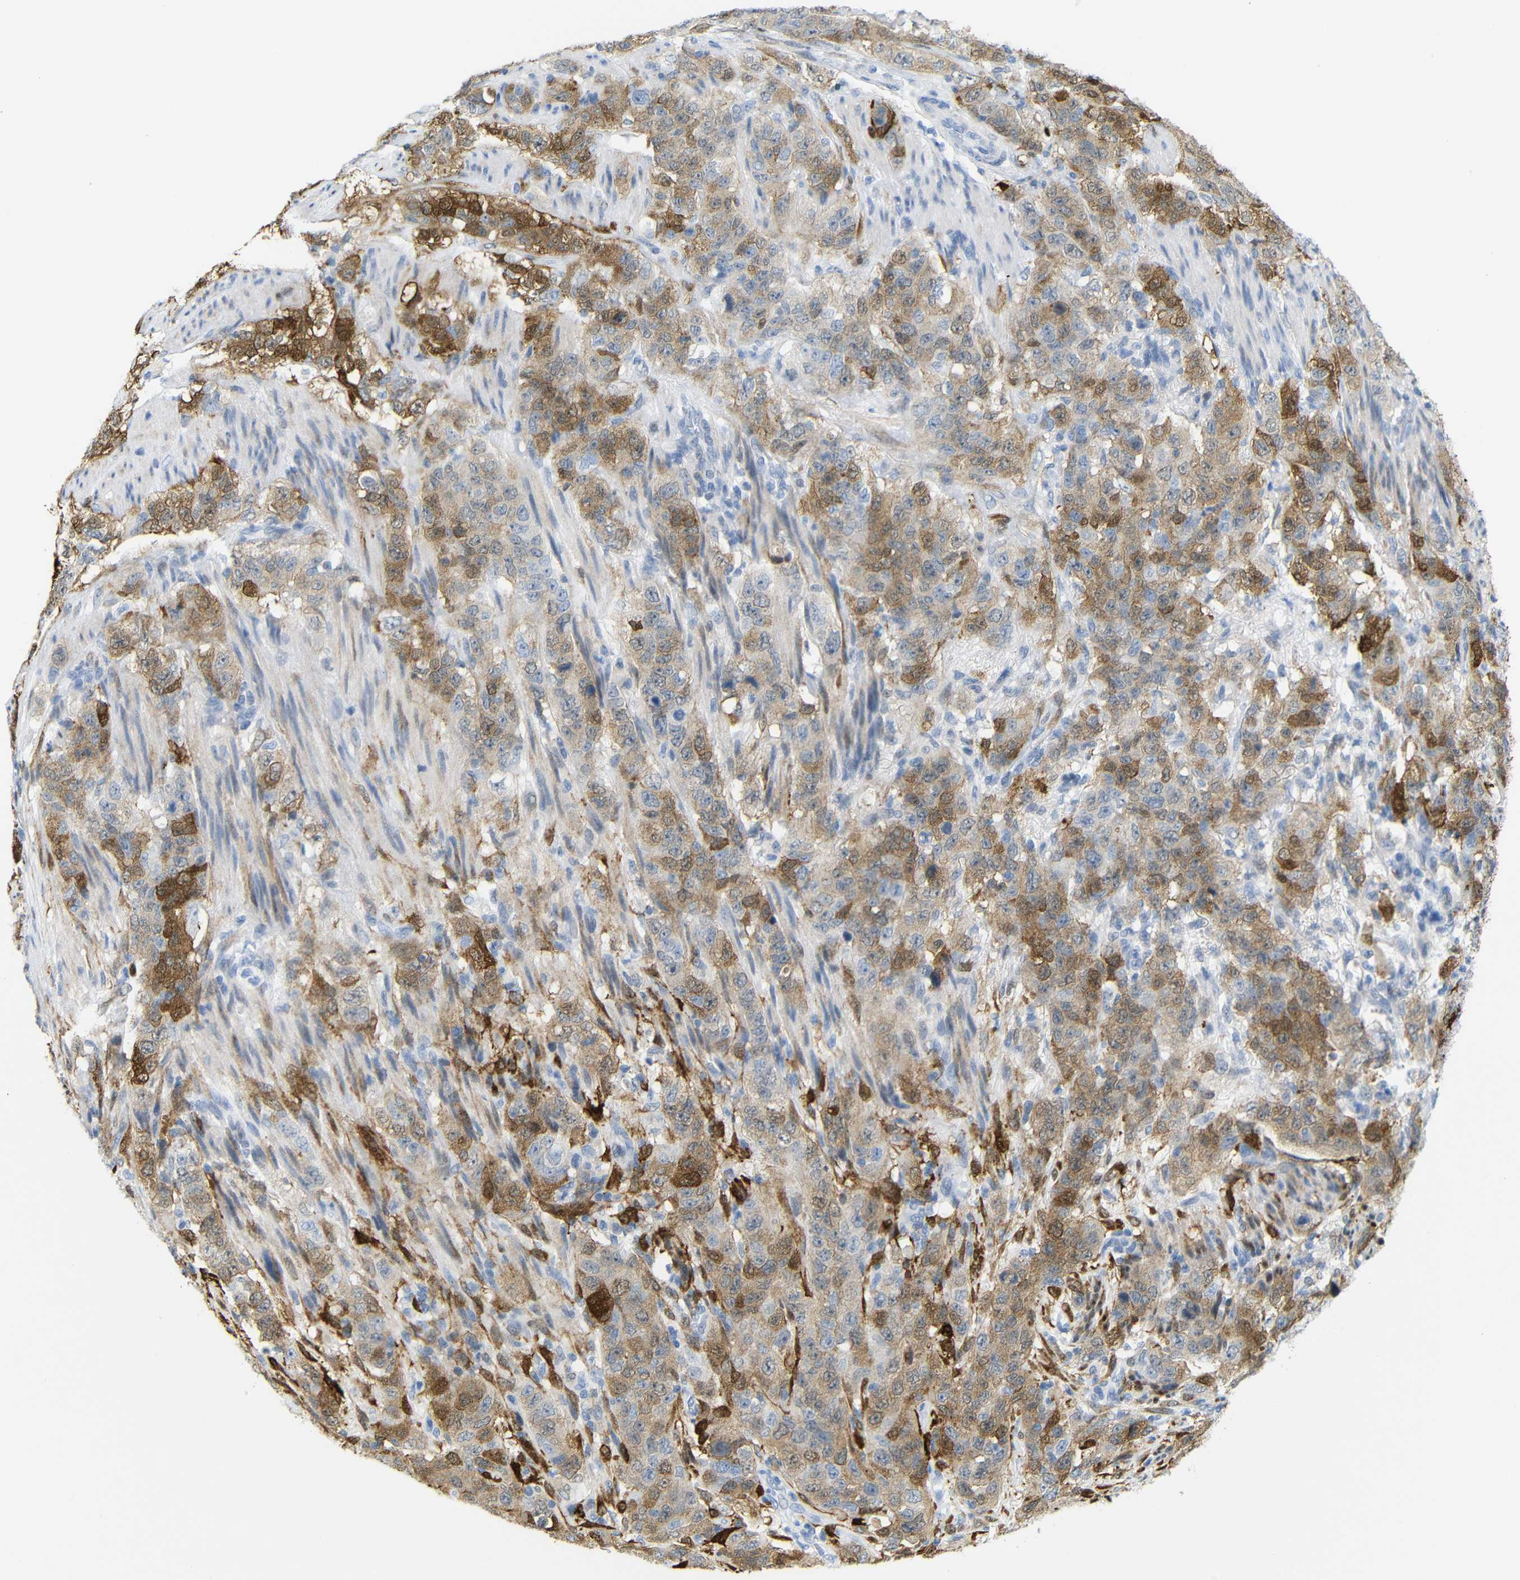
{"staining": {"intensity": "moderate", "quantity": ">75%", "location": "cytoplasmic/membranous,nuclear"}, "tissue": "stomach cancer", "cell_type": "Tumor cells", "image_type": "cancer", "snomed": [{"axis": "morphology", "description": "Adenocarcinoma, NOS"}, {"axis": "topography", "description": "Stomach"}], "caption": "Protein analysis of stomach adenocarcinoma tissue shows moderate cytoplasmic/membranous and nuclear expression in about >75% of tumor cells.", "gene": "MT1A", "patient": {"sex": "male", "age": 48}}